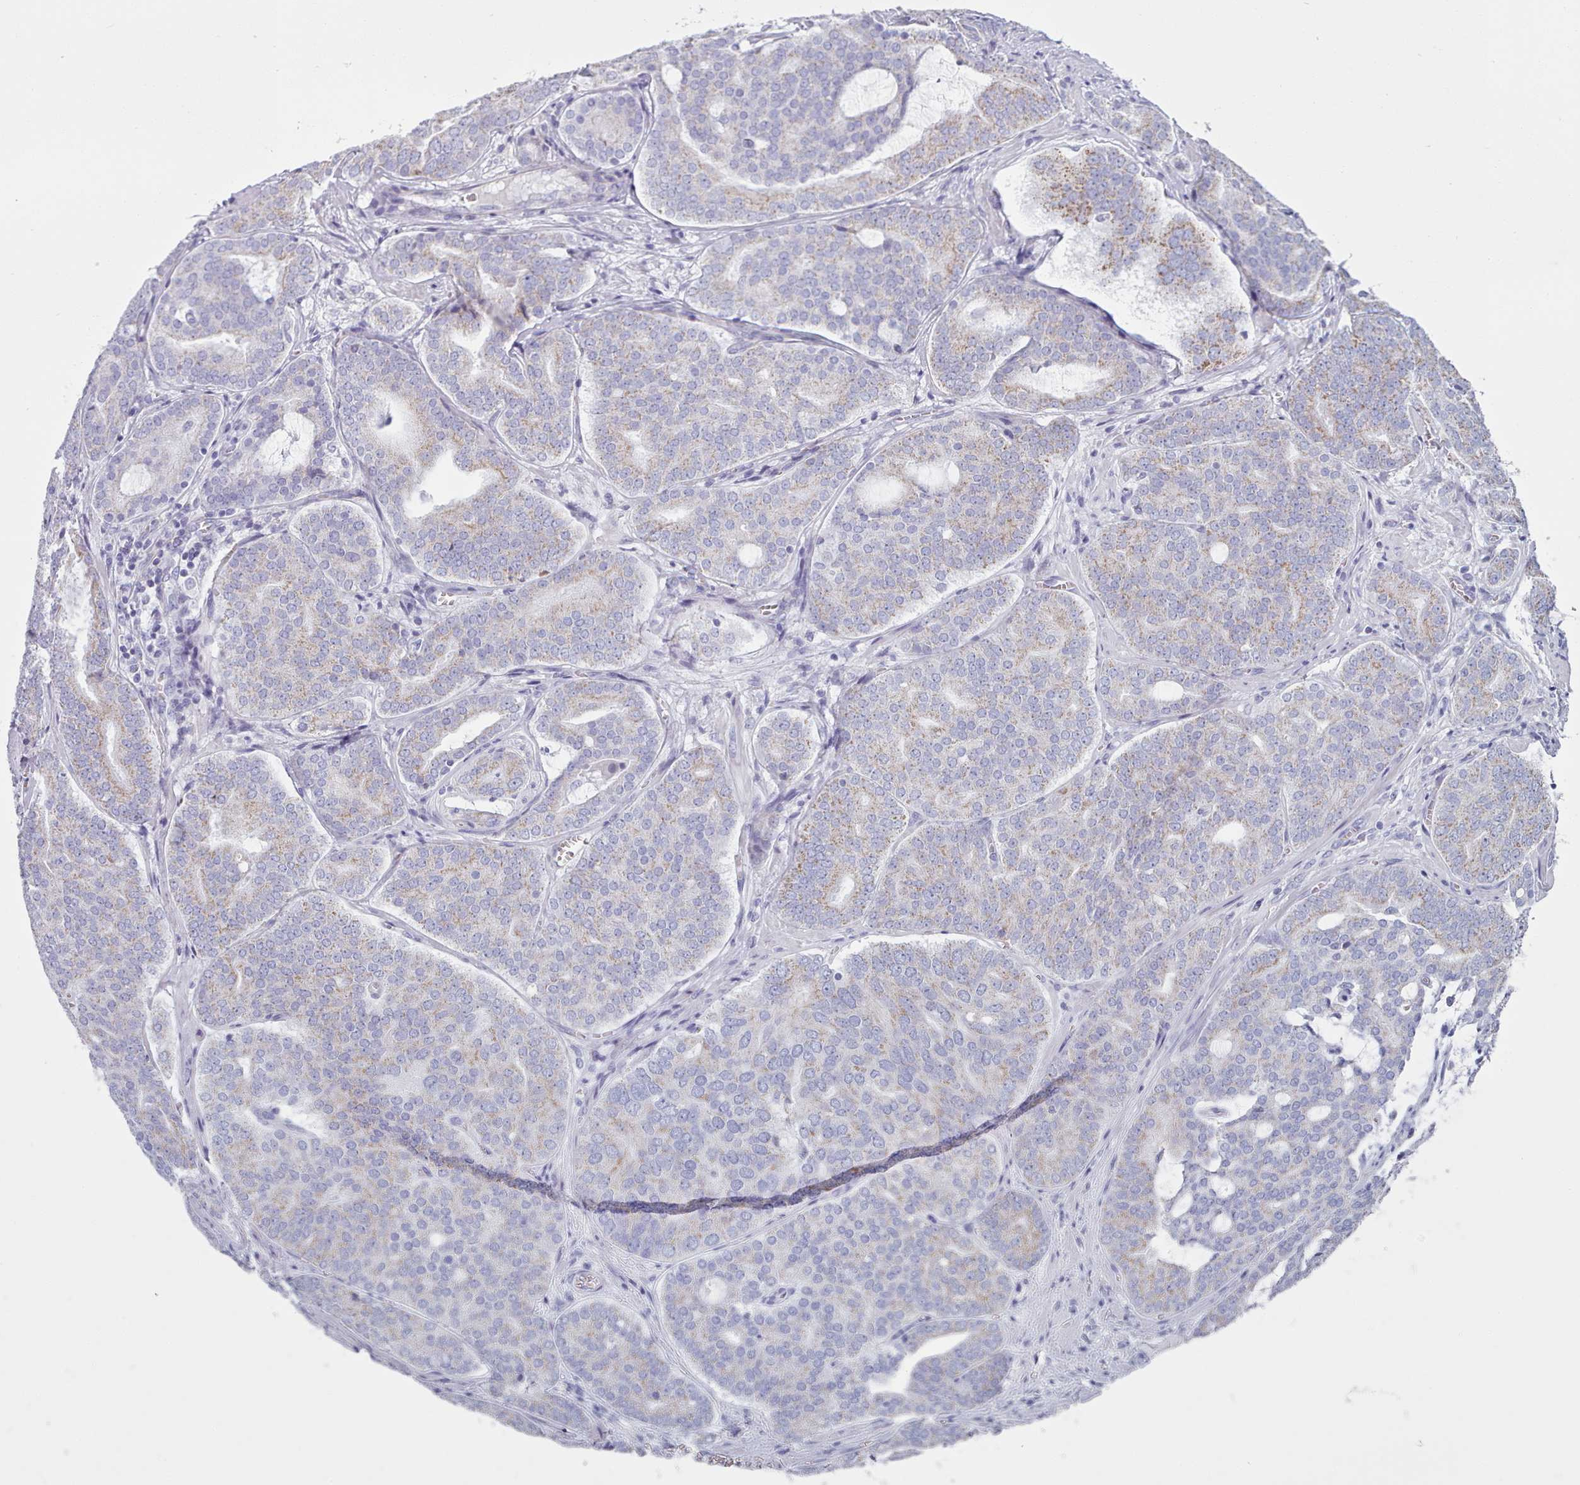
{"staining": {"intensity": "weak", "quantity": "<25%", "location": "cytoplasmic/membranous"}, "tissue": "prostate cancer", "cell_type": "Tumor cells", "image_type": "cancer", "snomed": [{"axis": "morphology", "description": "Adenocarcinoma, High grade"}, {"axis": "topography", "description": "Prostate"}], "caption": "This is an immunohistochemistry (IHC) photomicrograph of human prostate adenocarcinoma (high-grade). There is no staining in tumor cells.", "gene": "HAO1", "patient": {"sex": "male", "age": 55}}